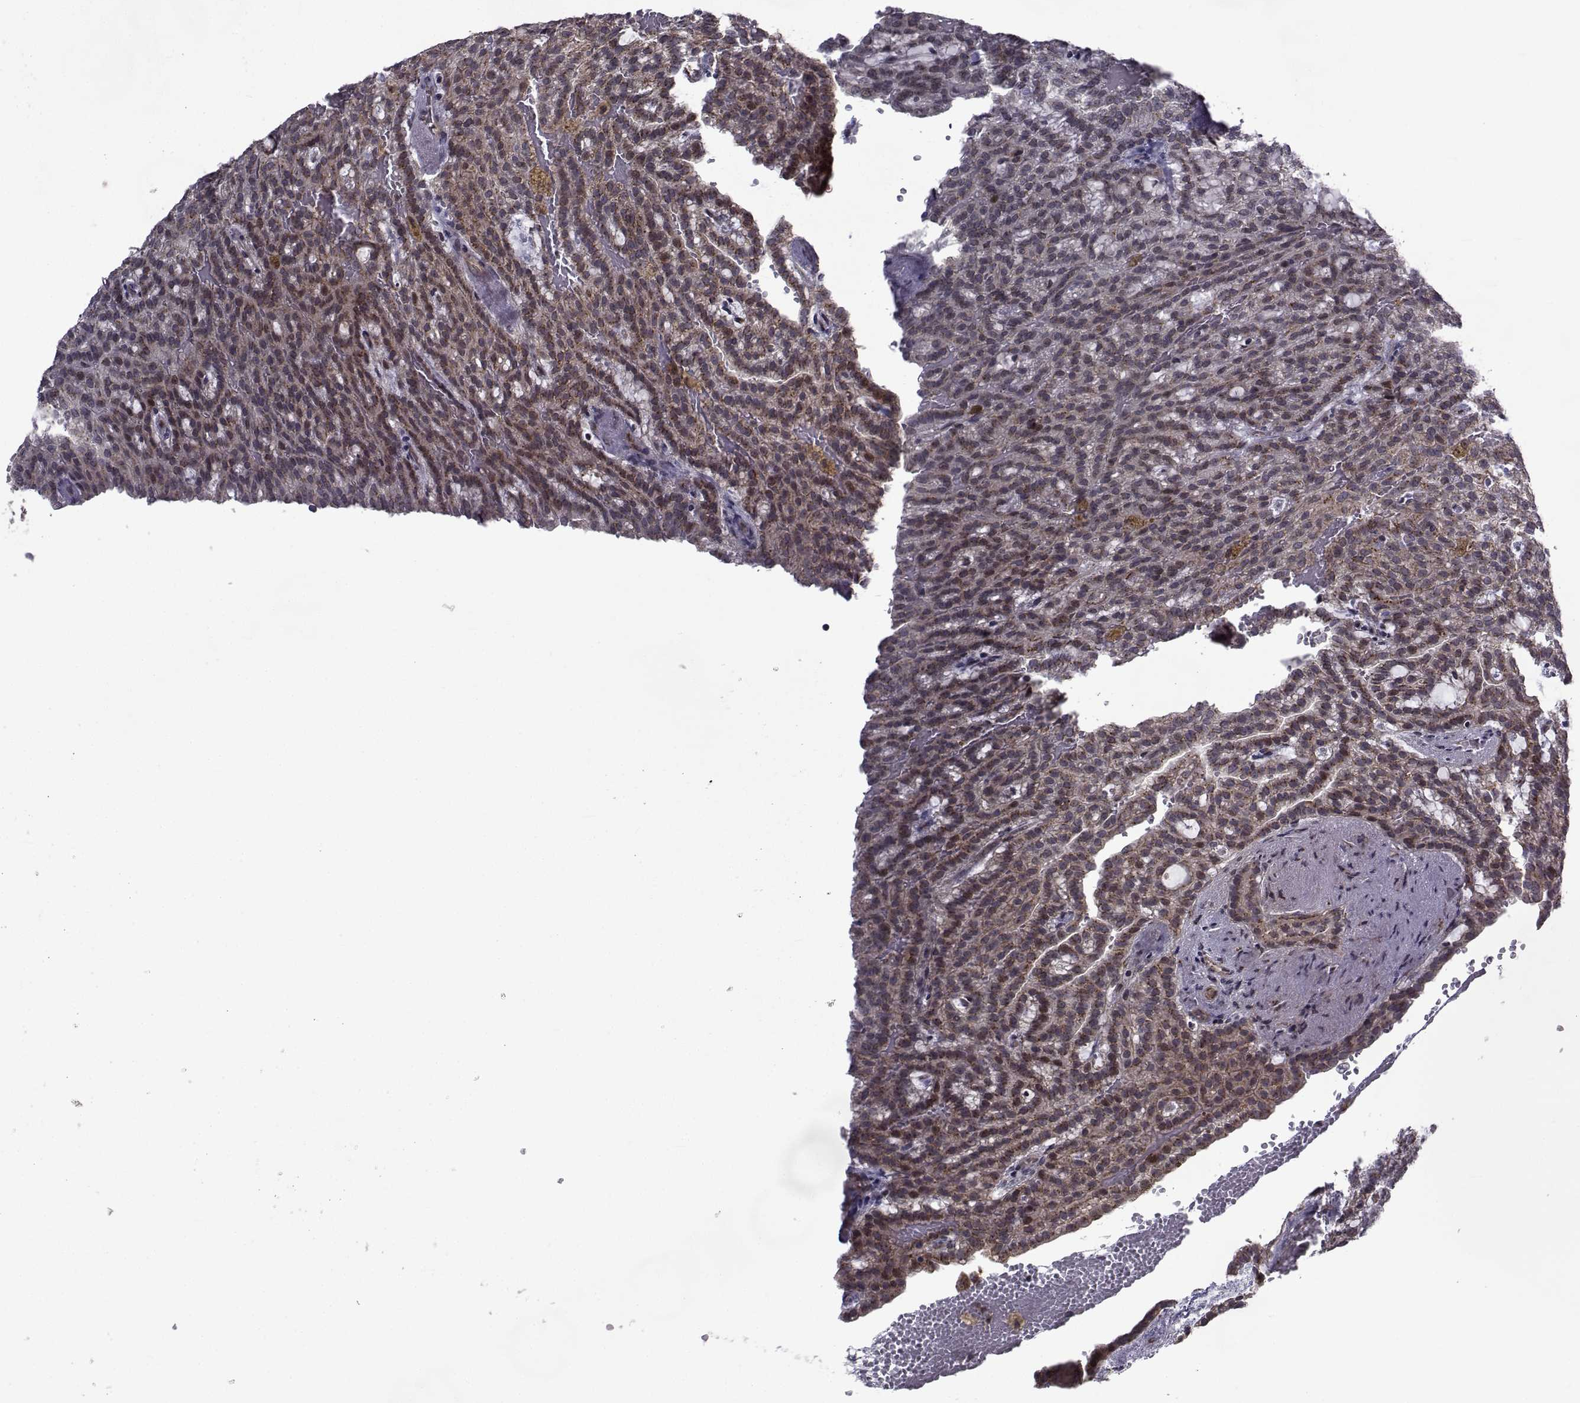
{"staining": {"intensity": "moderate", "quantity": "<25%", "location": "cytoplasmic/membranous"}, "tissue": "renal cancer", "cell_type": "Tumor cells", "image_type": "cancer", "snomed": [{"axis": "morphology", "description": "Adenocarcinoma, NOS"}, {"axis": "topography", "description": "Kidney"}], "caption": "Moderate cytoplasmic/membranous protein expression is appreciated in approximately <25% of tumor cells in adenocarcinoma (renal).", "gene": "ATP6V1C2", "patient": {"sex": "male", "age": 63}}